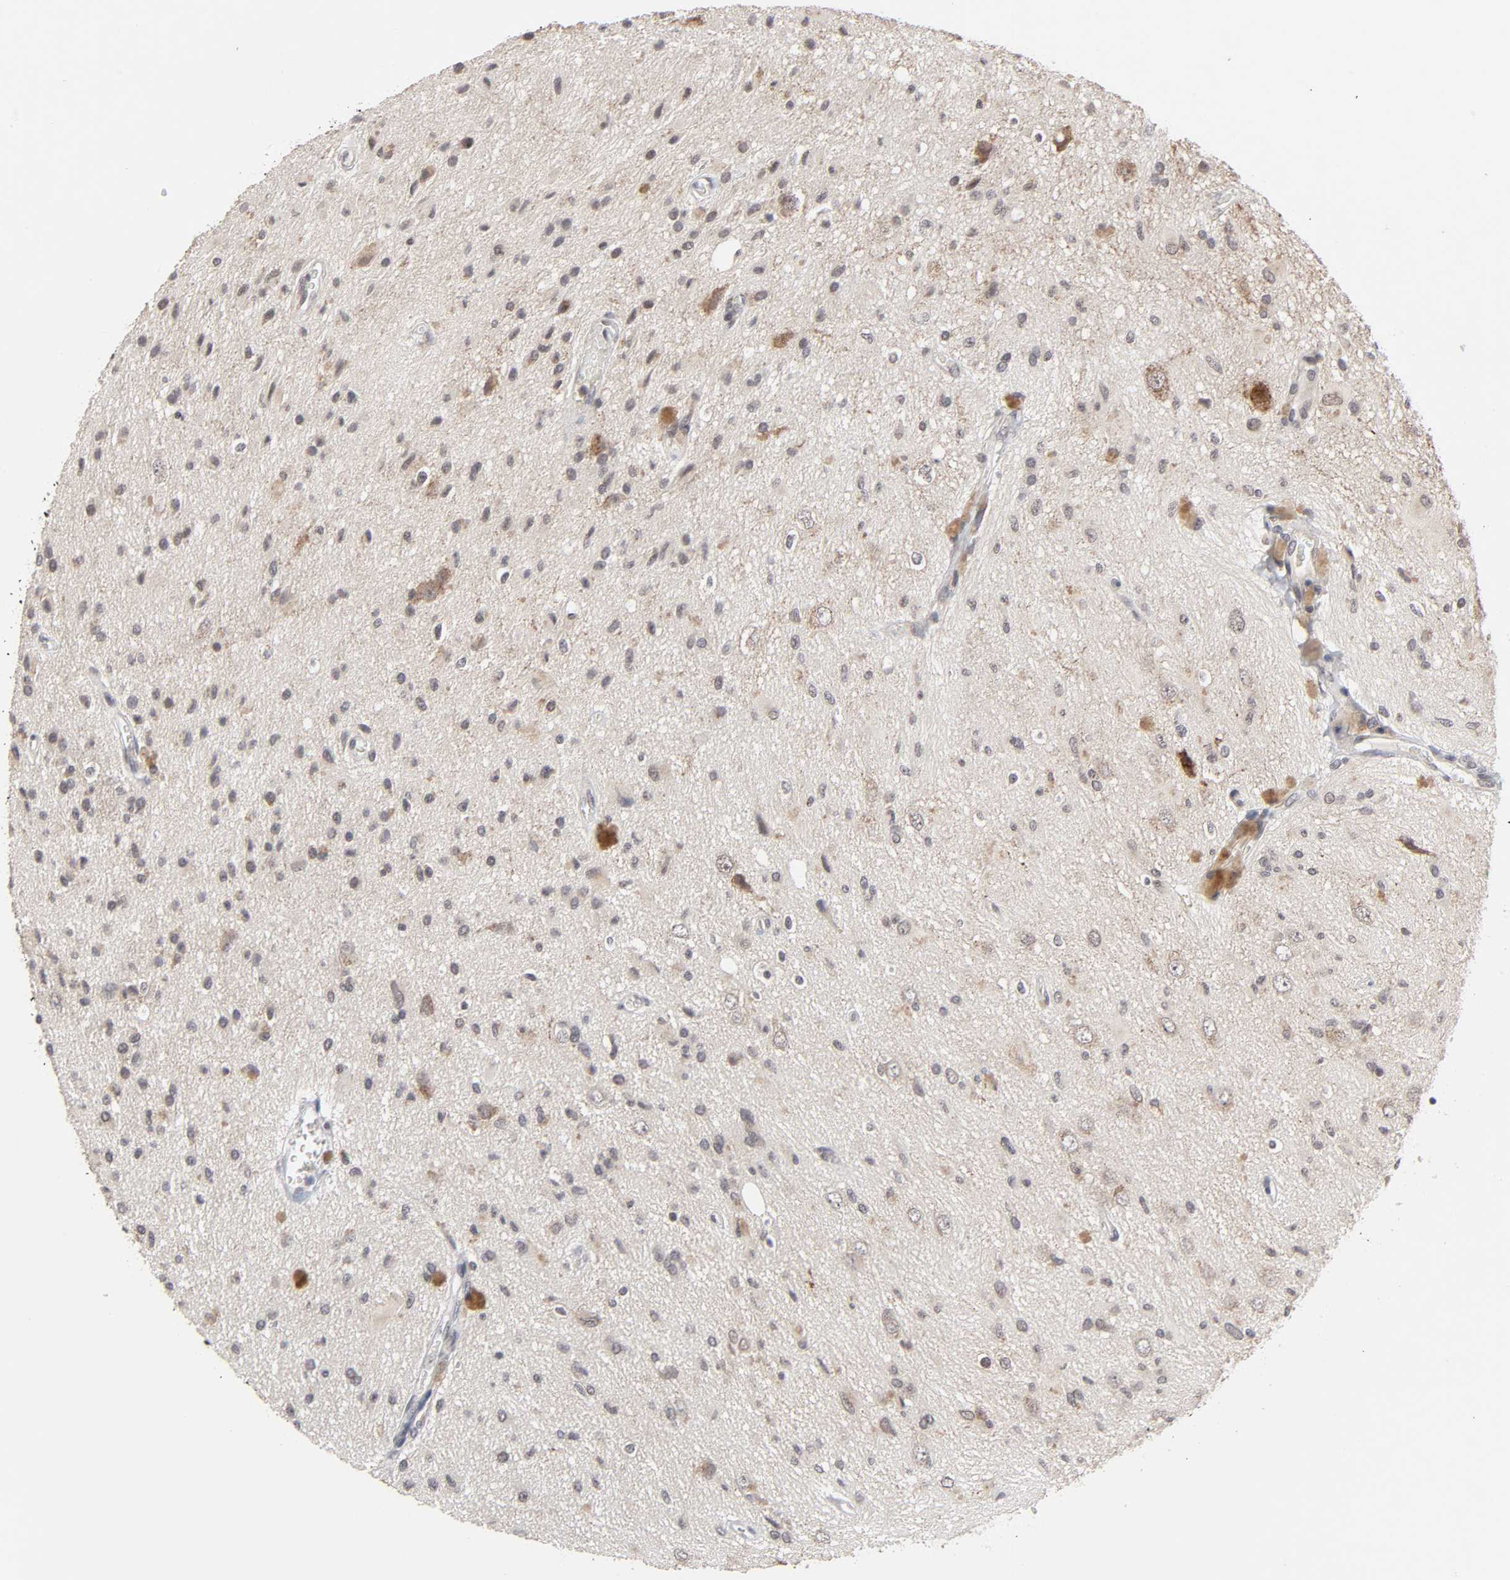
{"staining": {"intensity": "moderate", "quantity": "25%-75%", "location": "cytoplasmic/membranous"}, "tissue": "glioma", "cell_type": "Tumor cells", "image_type": "cancer", "snomed": [{"axis": "morphology", "description": "Glioma, malignant, High grade"}, {"axis": "topography", "description": "Brain"}], "caption": "Tumor cells exhibit medium levels of moderate cytoplasmic/membranous positivity in approximately 25%-75% of cells in glioma.", "gene": "AUH", "patient": {"sex": "male", "age": 47}}